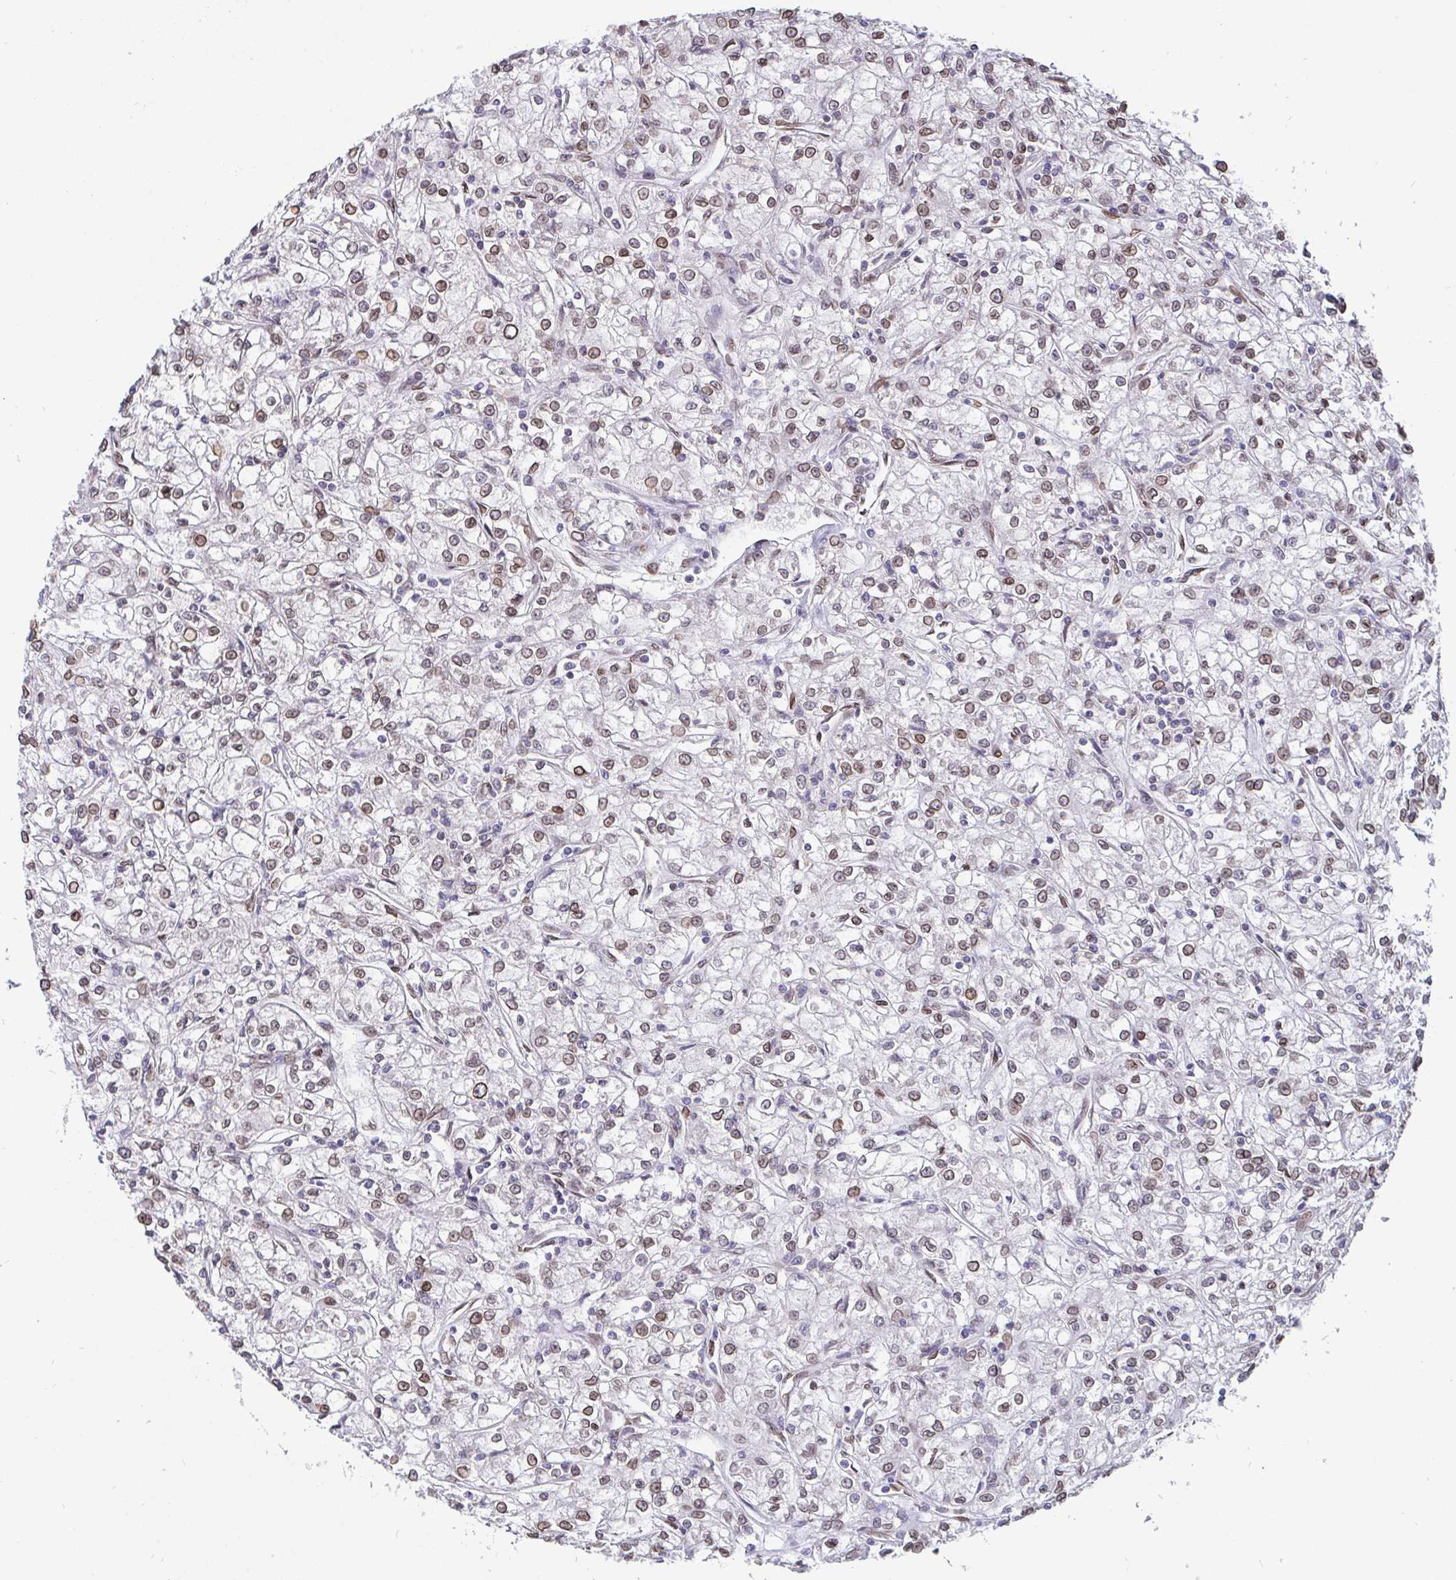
{"staining": {"intensity": "weak", "quantity": "25%-75%", "location": "nuclear"}, "tissue": "renal cancer", "cell_type": "Tumor cells", "image_type": "cancer", "snomed": [{"axis": "morphology", "description": "Adenocarcinoma, NOS"}, {"axis": "topography", "description": "Kidney"}], "caption": "This histopathology image reveals immunohistochemistry staining of adenocarcinoma (renal), with low weak nuclear staining in approximately 25%-75% of tumor cells.", "gene": "EMD", "patient": {"sex": "female", "age": 59}}